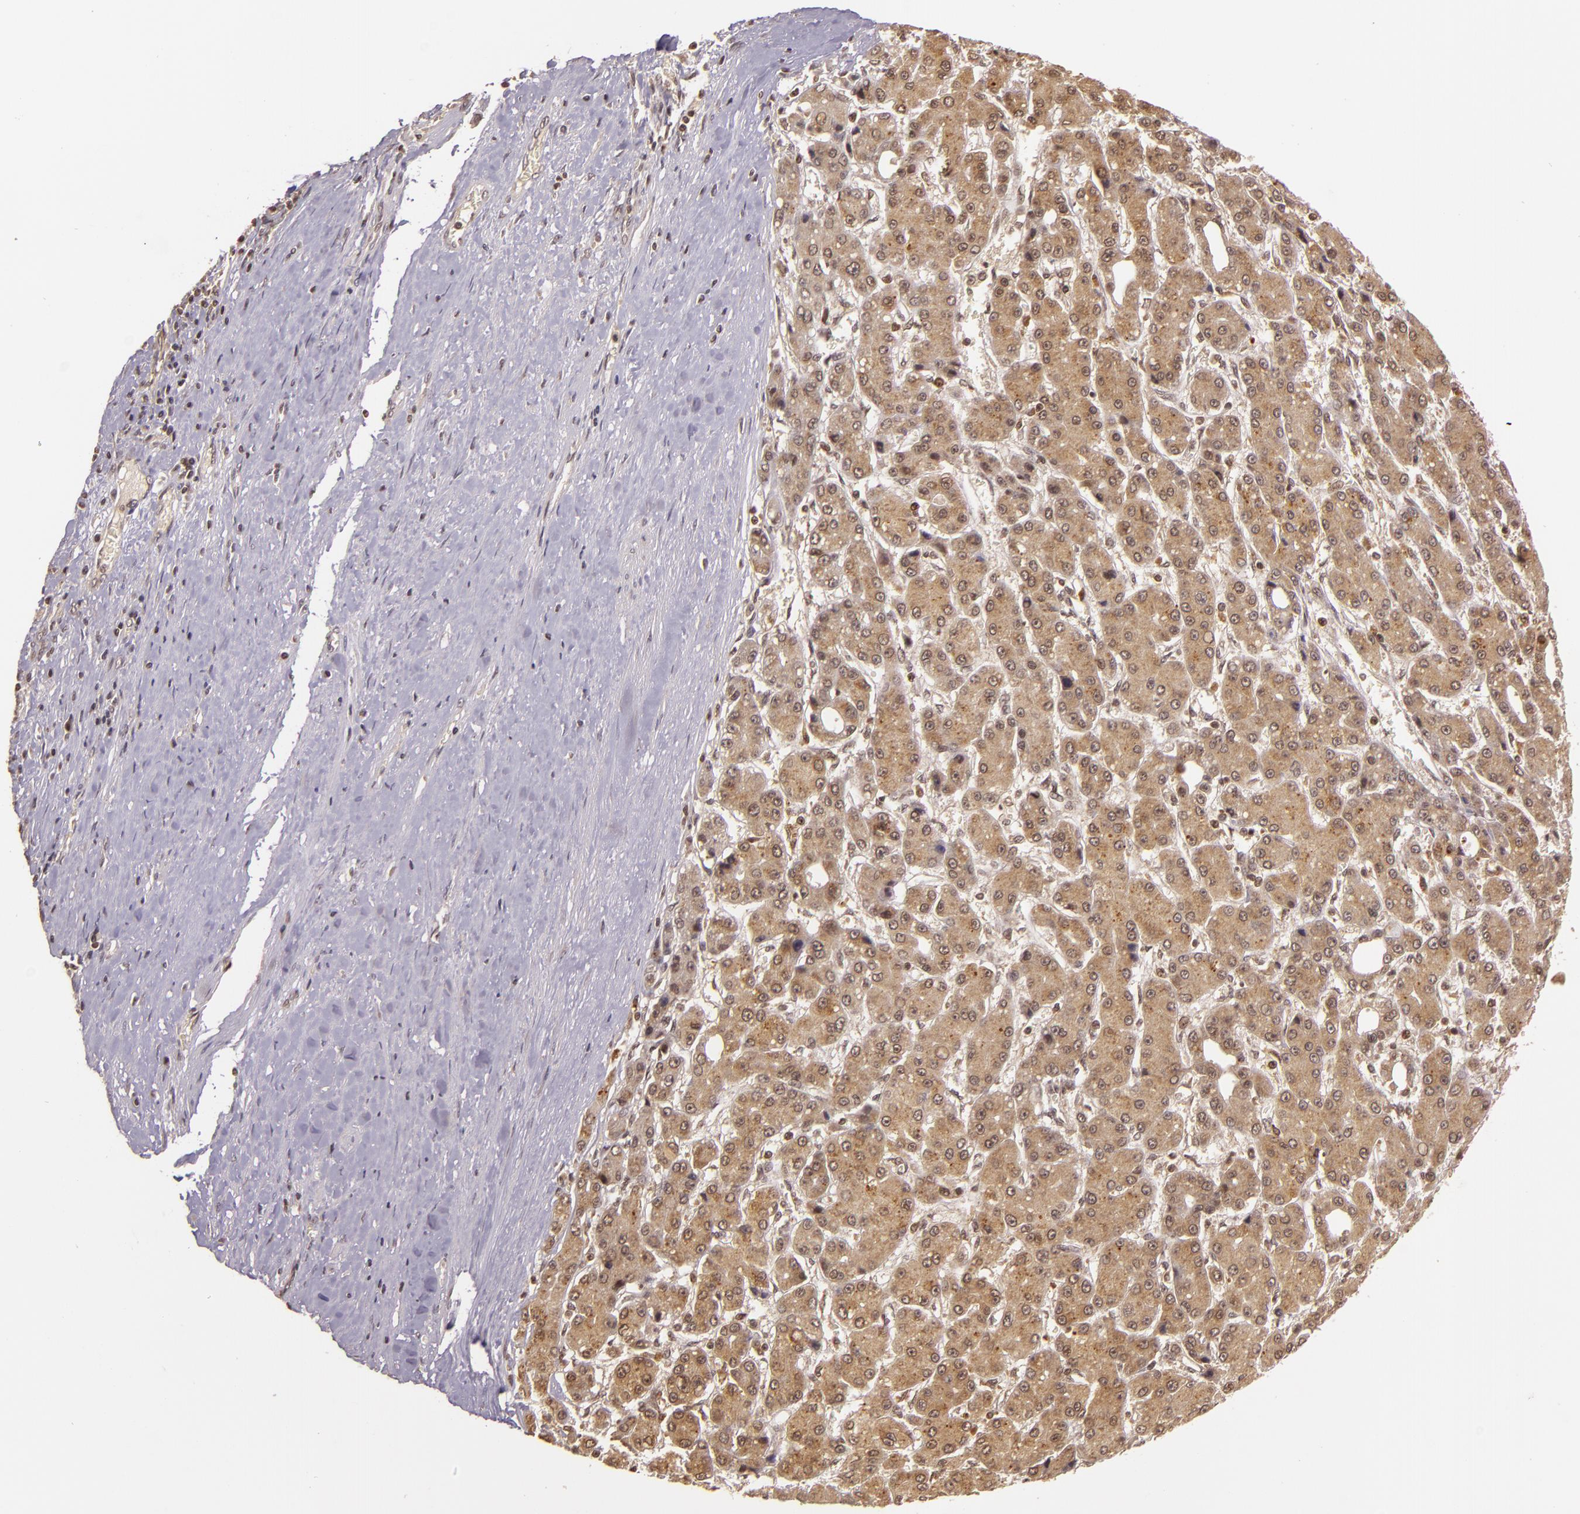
{"staining": {"intensity": "moderate", "quantity": ">75%", "location": "cytoplasmic/membranous"}, "tissue": "liver cancer", "cell_type": "Tumor cells", "image_type": "cancer", "snomed": [{"axis": "morphology", "description": "Carcinoma, Hepatocellular, NOS"}, {"axis": "topography", "description": "Liver"}], "caption": "Moderate cytoplasmic/membranous expression is seen in about >75% of tumor cells in liver hepatocellular carcinoma.", "gene": "TXNRD2", "patient": {"sex": "male", "age": 69}}